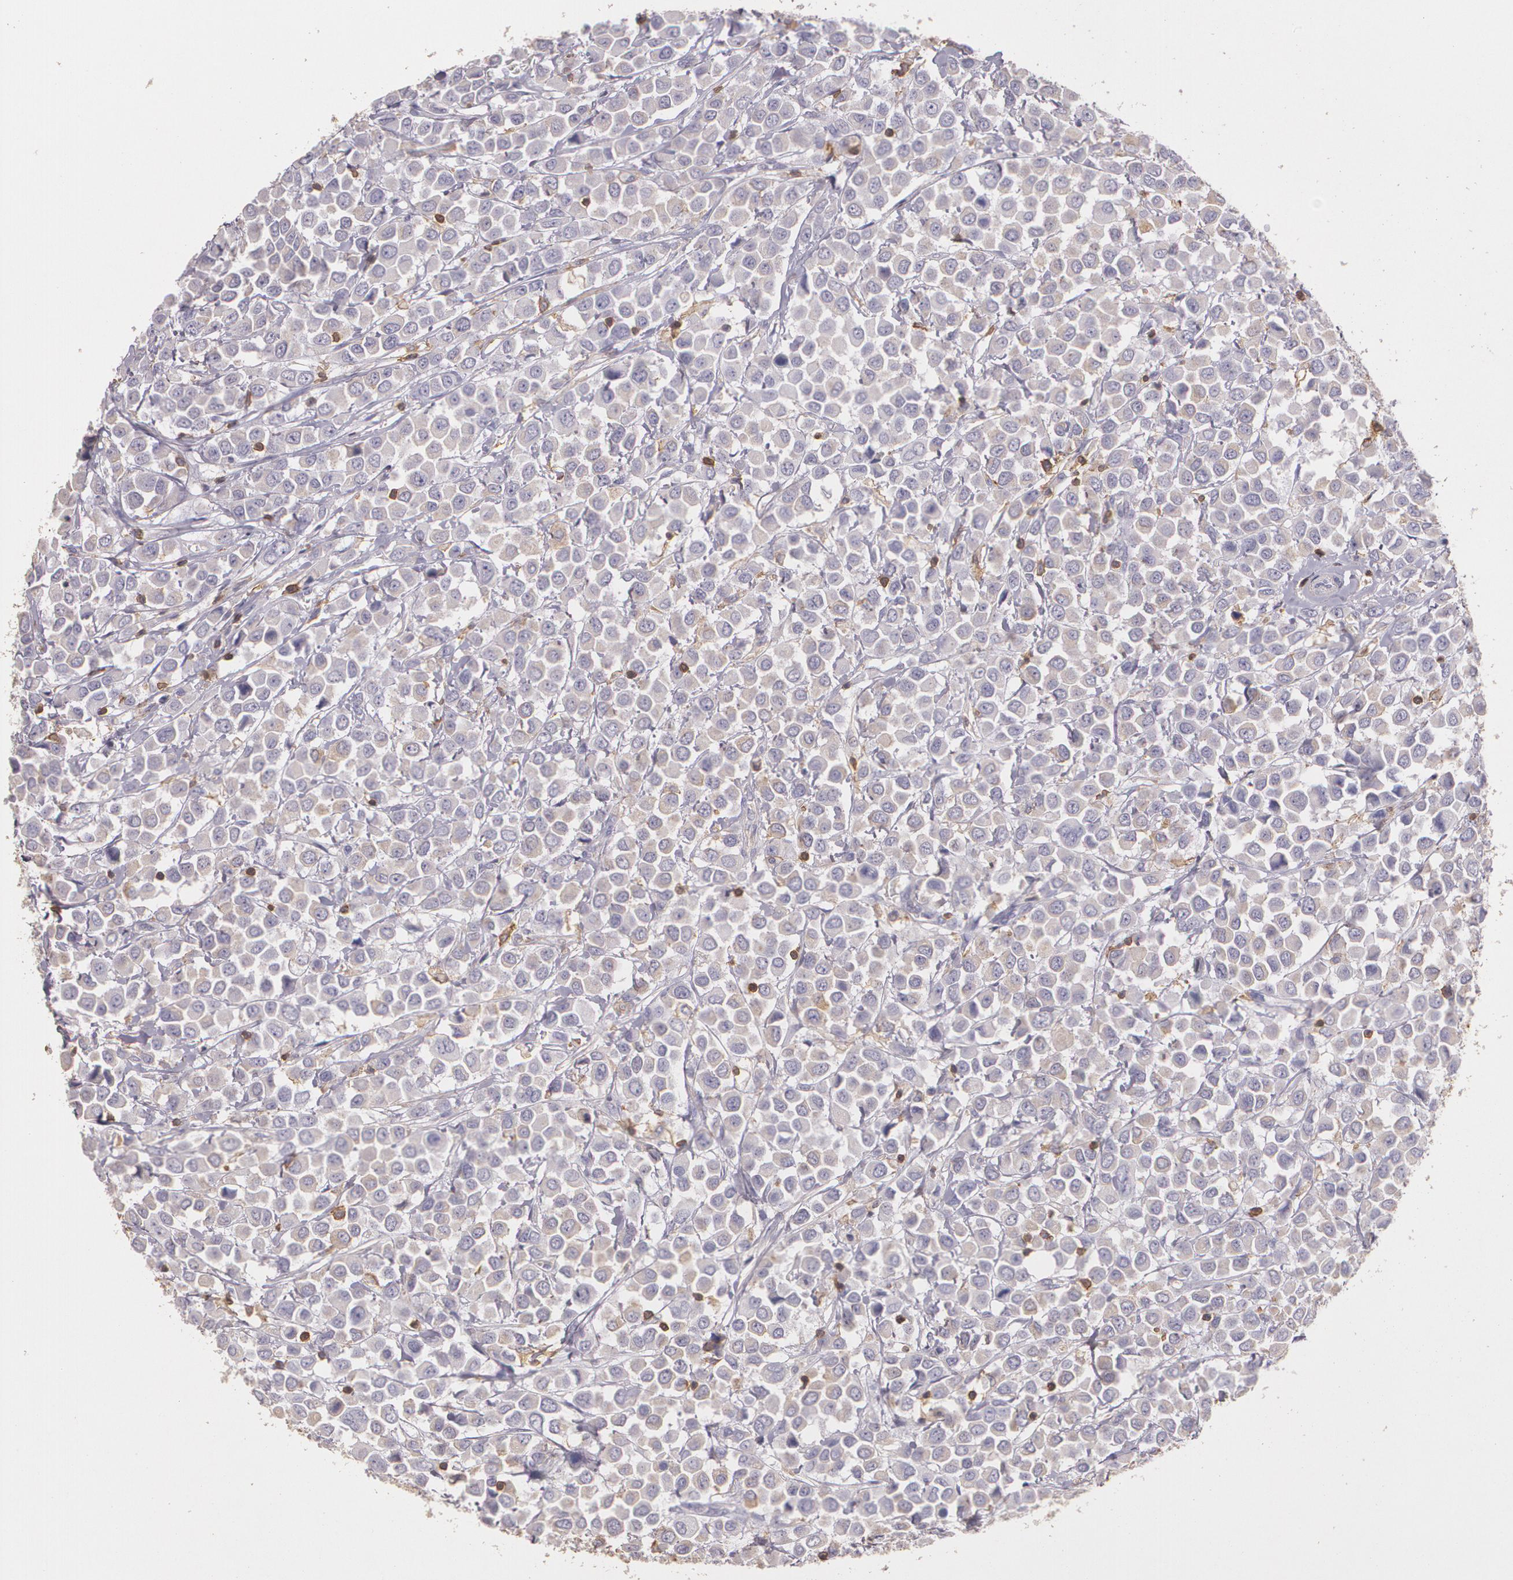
{"staining": {"intensity": "negative", "quantity": "none", "location": "none"}, "tissue": "breast cancer", "cell_type": "Tumor cells", "image_type": "cancer", "snomed": [{"axis": "morphology", "description": "Duct carcinoma"}, {"axis": "topography", "description": "Breast"}], "caption": "There is no significant expression in tumor cells of breast cancer.", "gene": "TGFBR1", "patient": {"sex": "female", "age": 61}}